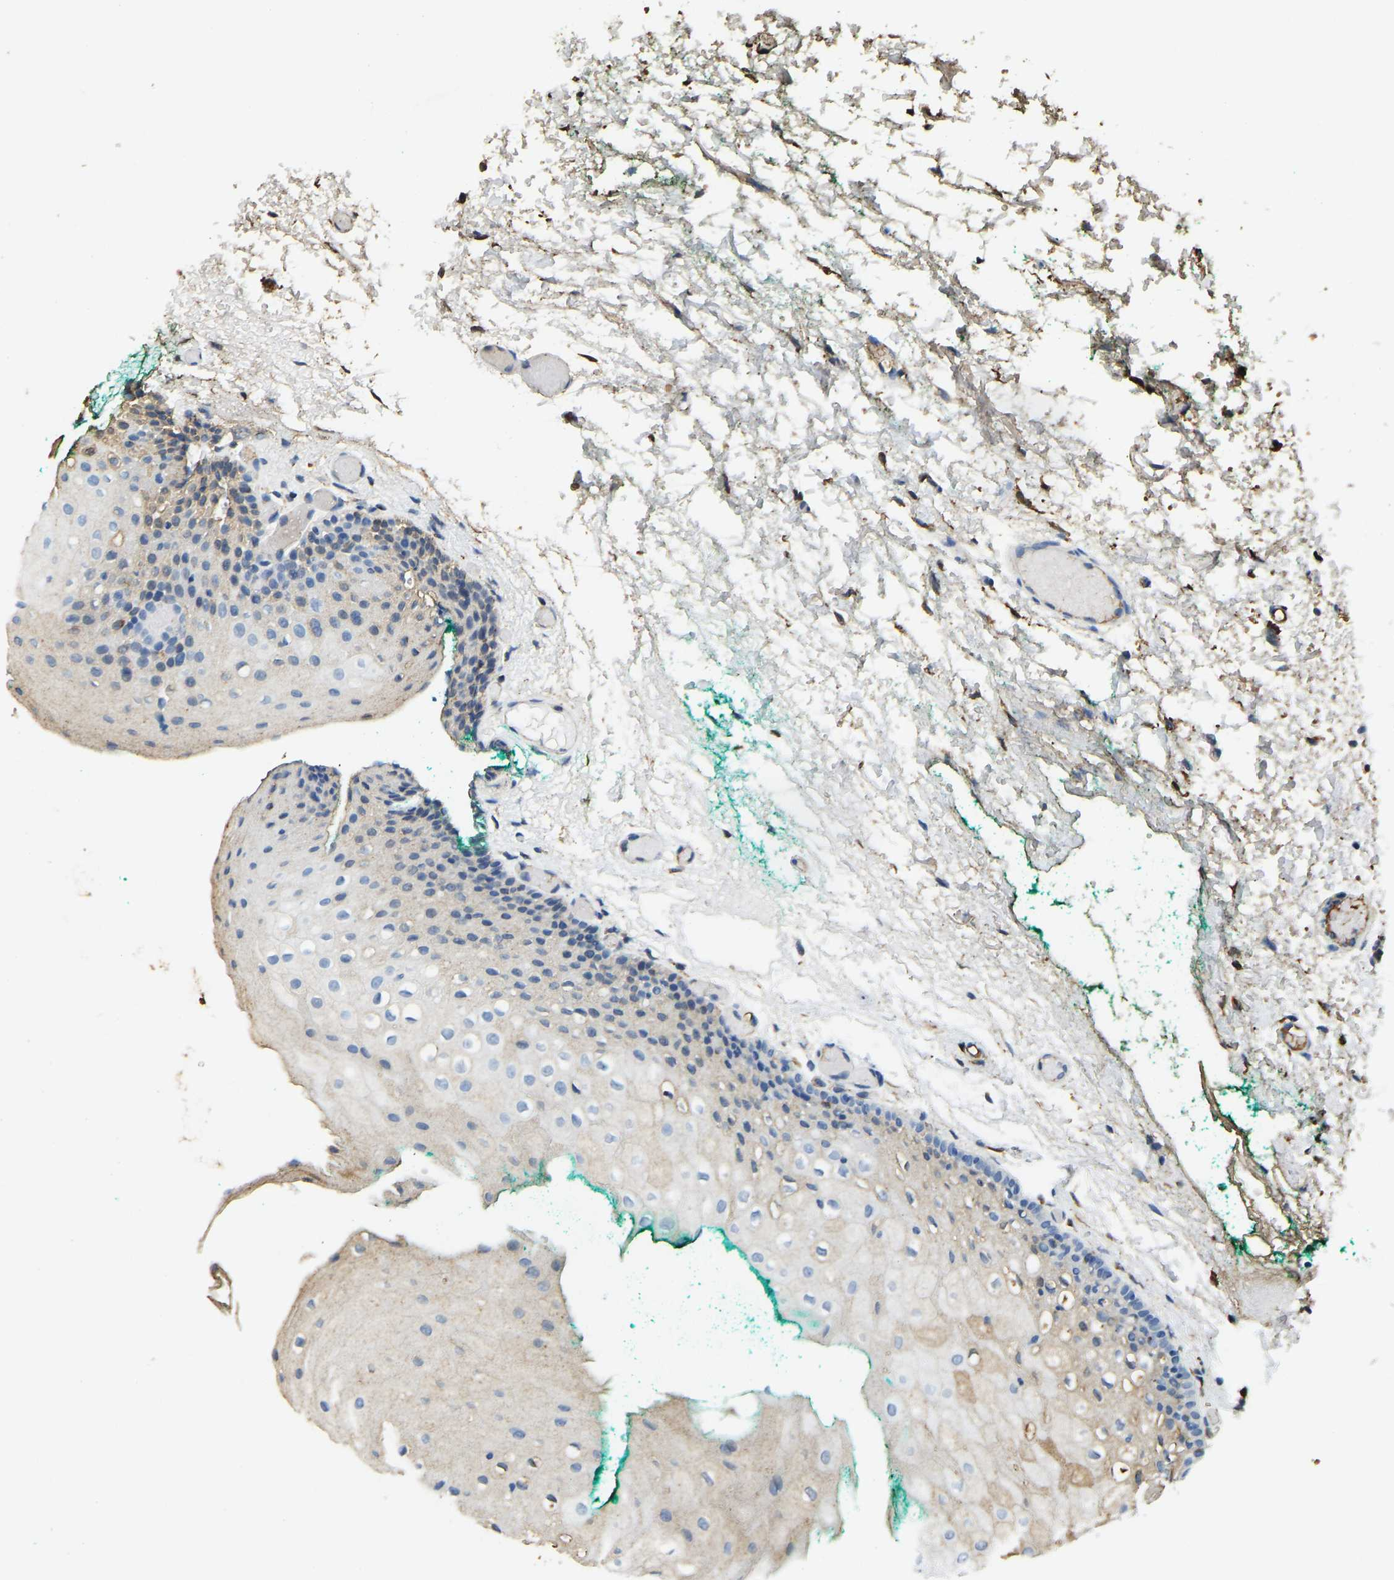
{"staining": {"intensity": "weak", "quantity": "<25%", "location": "cytoplasmic/membranous"}, "tissue": "oral mucosa", "cell_type": "Squamous epithelial cells", "image_type": "normal", "snomed": [{"axis": "morphology", "description": "Normal tissue, NOS"}, {"axis": "morphology", "description": "Squamous cell carcinoma, NOS"}, {"axis": "topography", "description": "Oral tissue"}, {"axis": "topography", "description": "Salivary gland"}, {"axis": "topography", "description": "Head-Neck"}], "caption": "This image is of benign oral mucosa stained with immunohistochemistry (IHC) to label a protein in brown with the nuclei are counter-stained blue. There is no positivity in squamous epithelial cells.", "gene": "THBS4", "patient": {"sex": "female", "age": 62}}